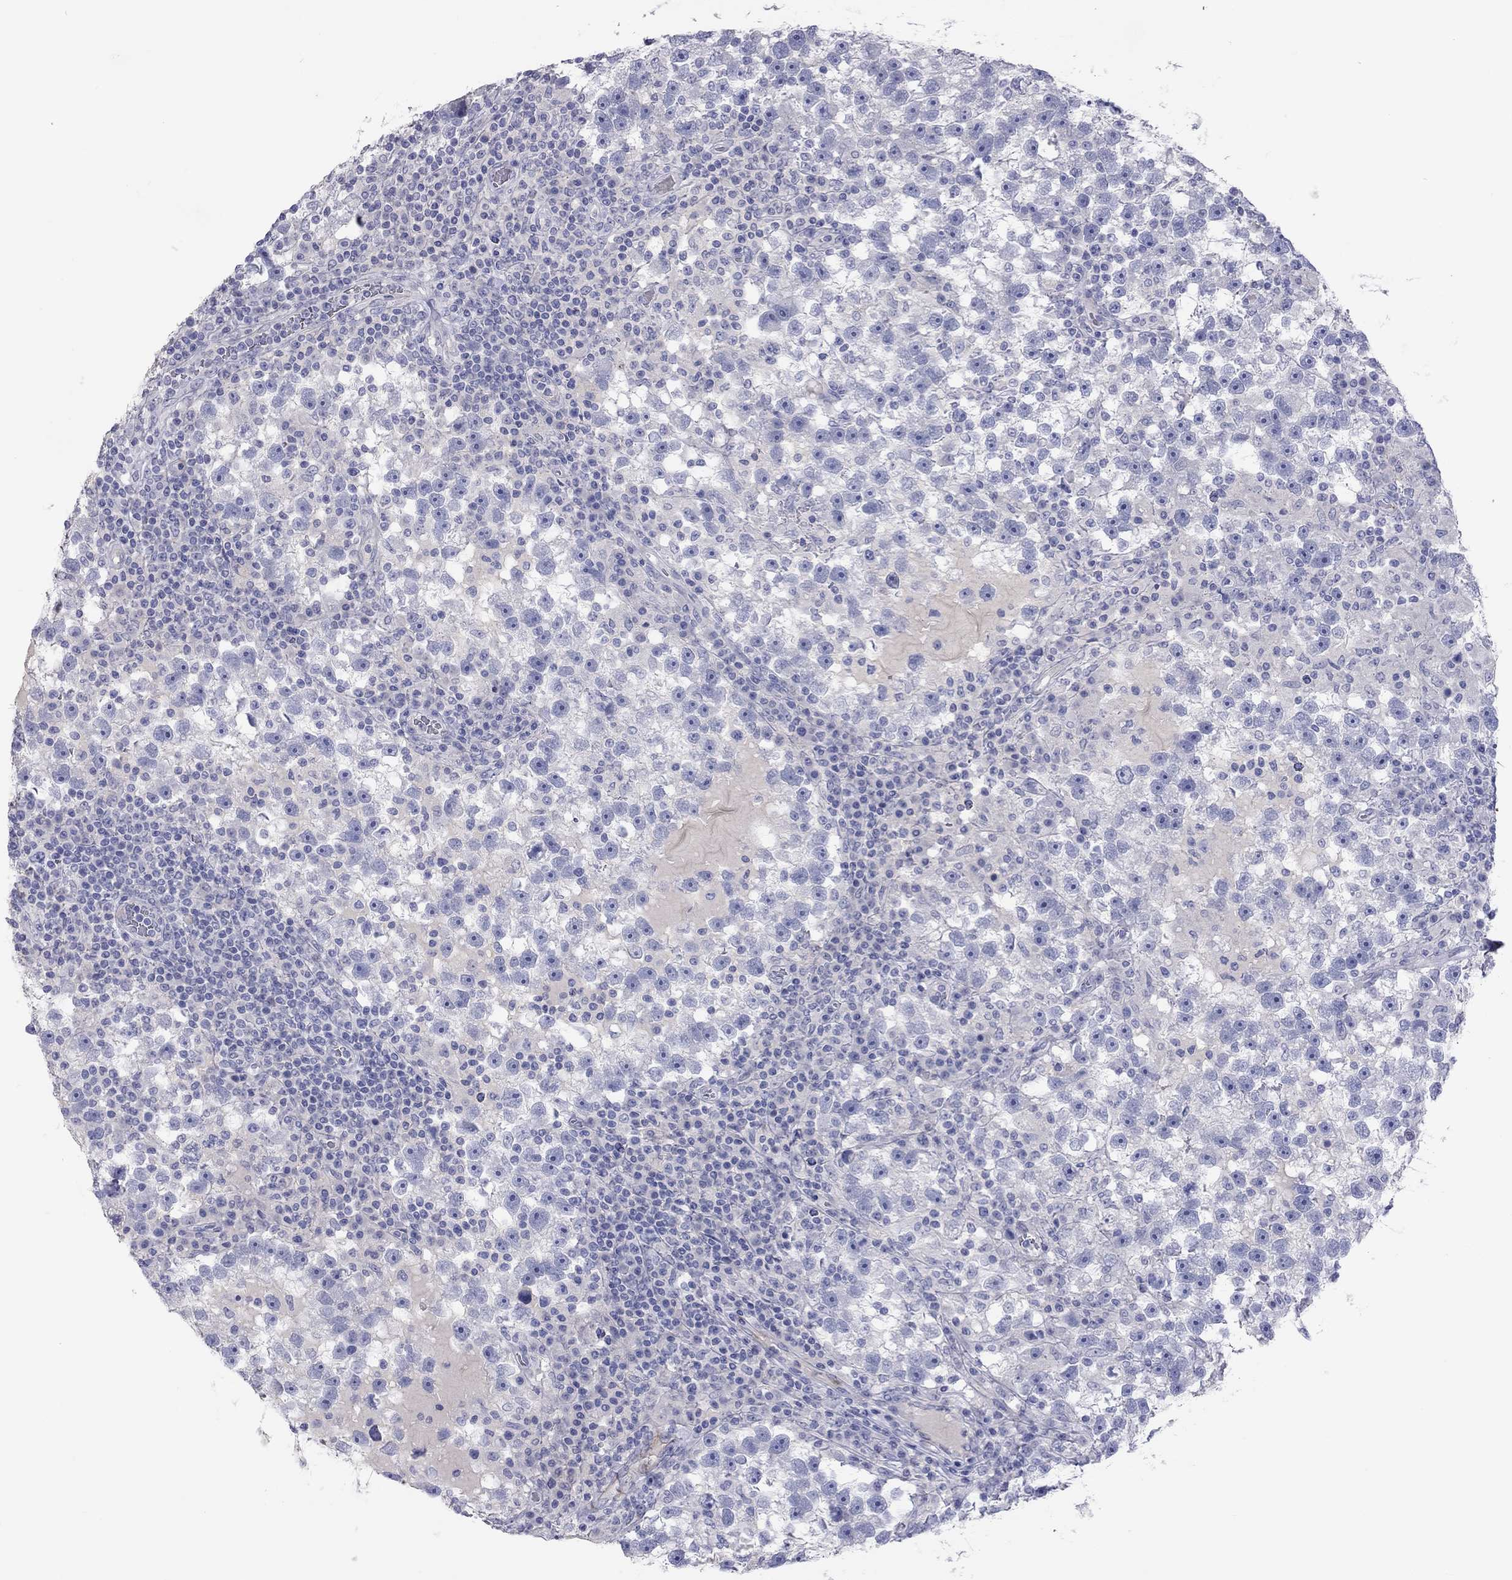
{"staining": {"intensity": "negative", "quantity": "none", "location": "none"}, "tissue": "testis cancer", "cell_type": "Tumor cells", "image_type": "cancer", "snomed": [{"axis": "morphology", "description": "Seminoma, NOS"}, {"axis": "topography", "description": "Testis"}], "caption": "Protein analysis of testis cancer (seminoma) exhibits no significant expression in tumor cells.", "gene": "PCDHGC5", "patient": {"sex": "male", "age": 47}}